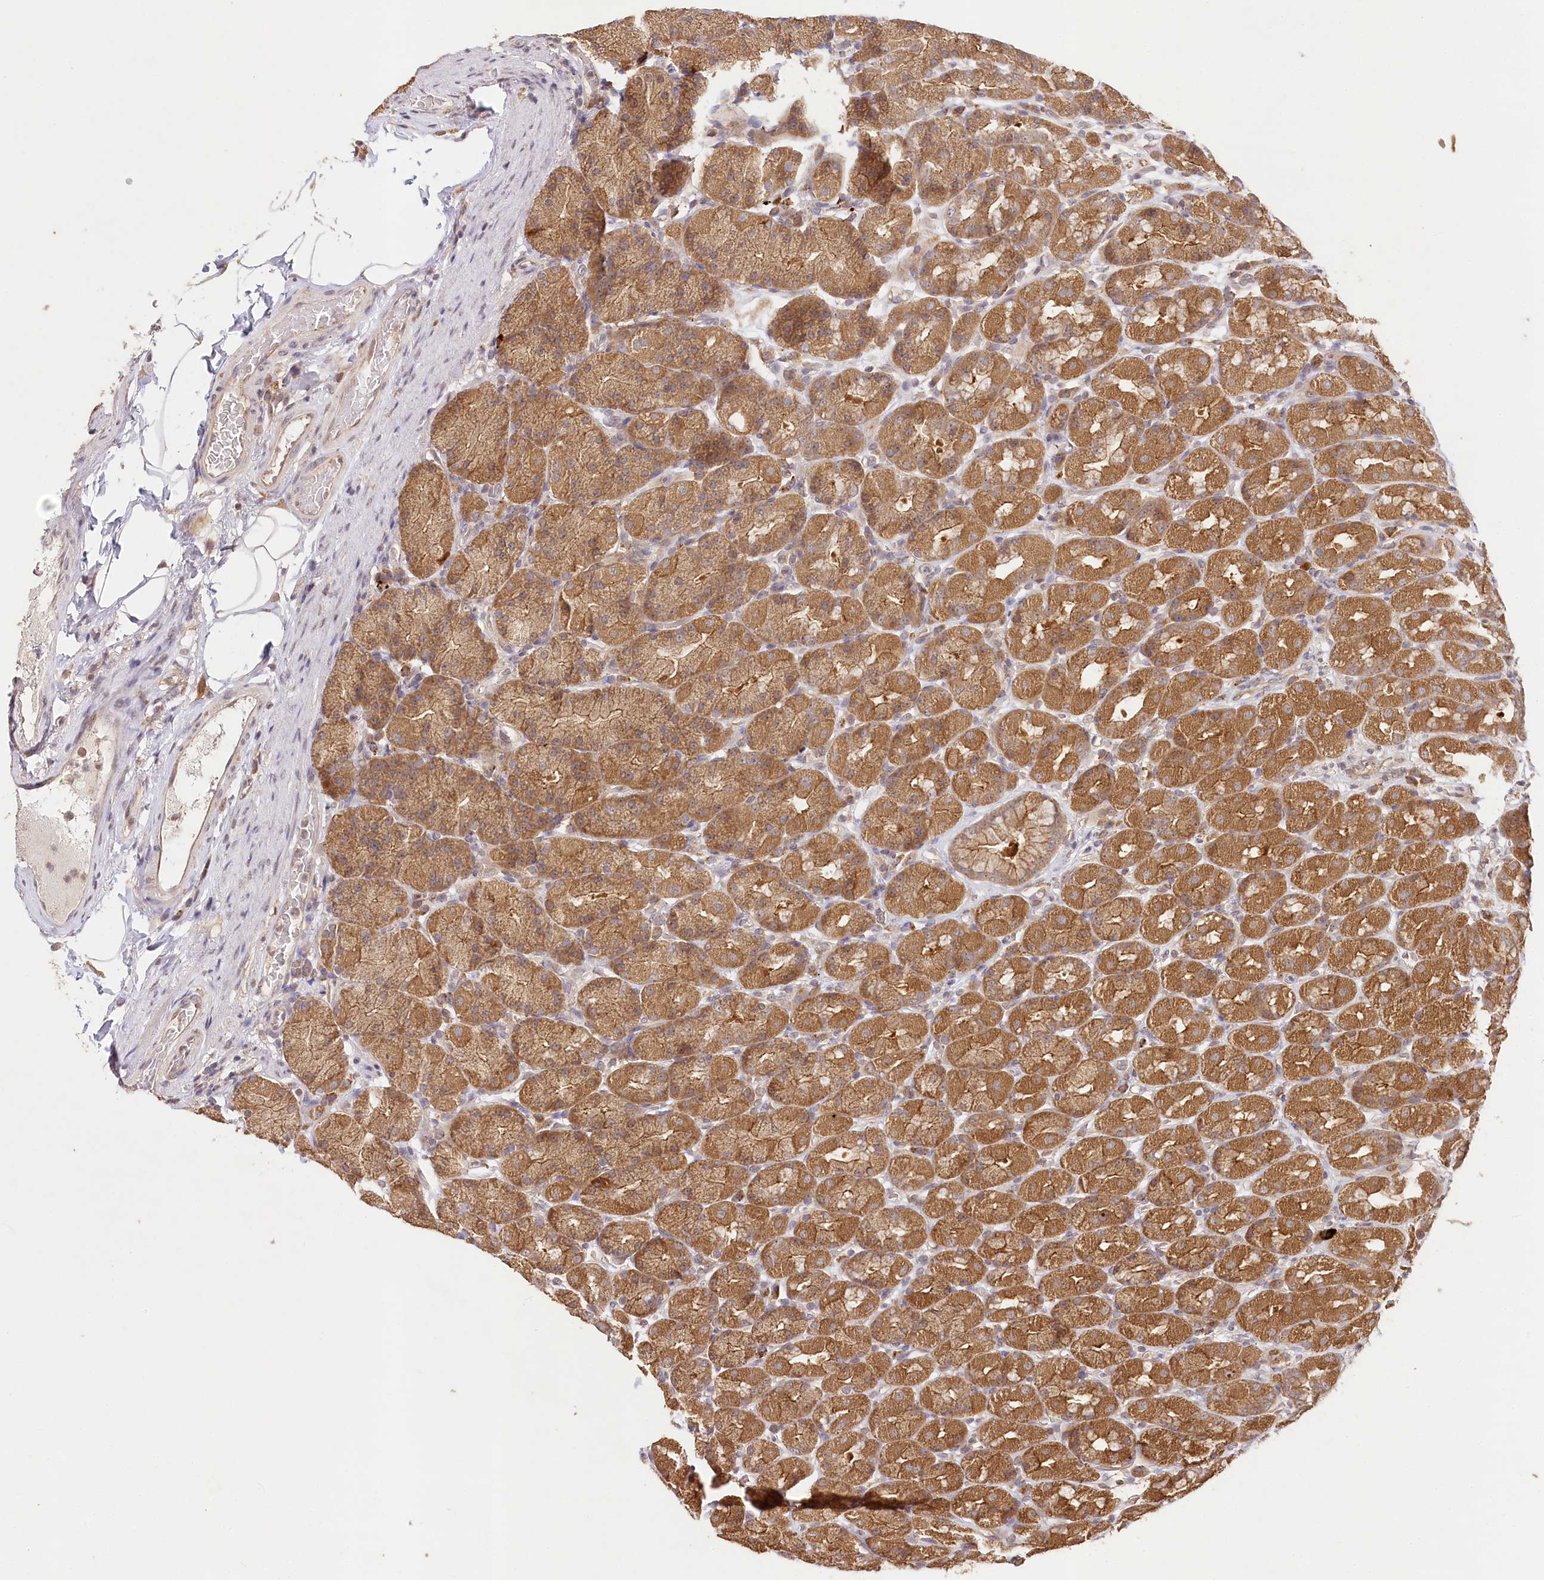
{"staining": {"intensity": "moderate", "quantity": ">75%", "location": "cytoplasmic/membranous"}, "tissue": "stomach", "cell_type": "Glandular cells", "image_type": "normal", "snomed": [{"axis": "morphology", "description": "Normal tissue, NOS"}, {"axis": "topography", "description": "Stomach, upper"}], "caption": "Protein analysis of unremarkable stomach shows moderate cytoplasmic/membranous positivity in about >75% of glandular cells.", "gene": "DMXL1", "patient": {"sex": "male", "age": 68}}